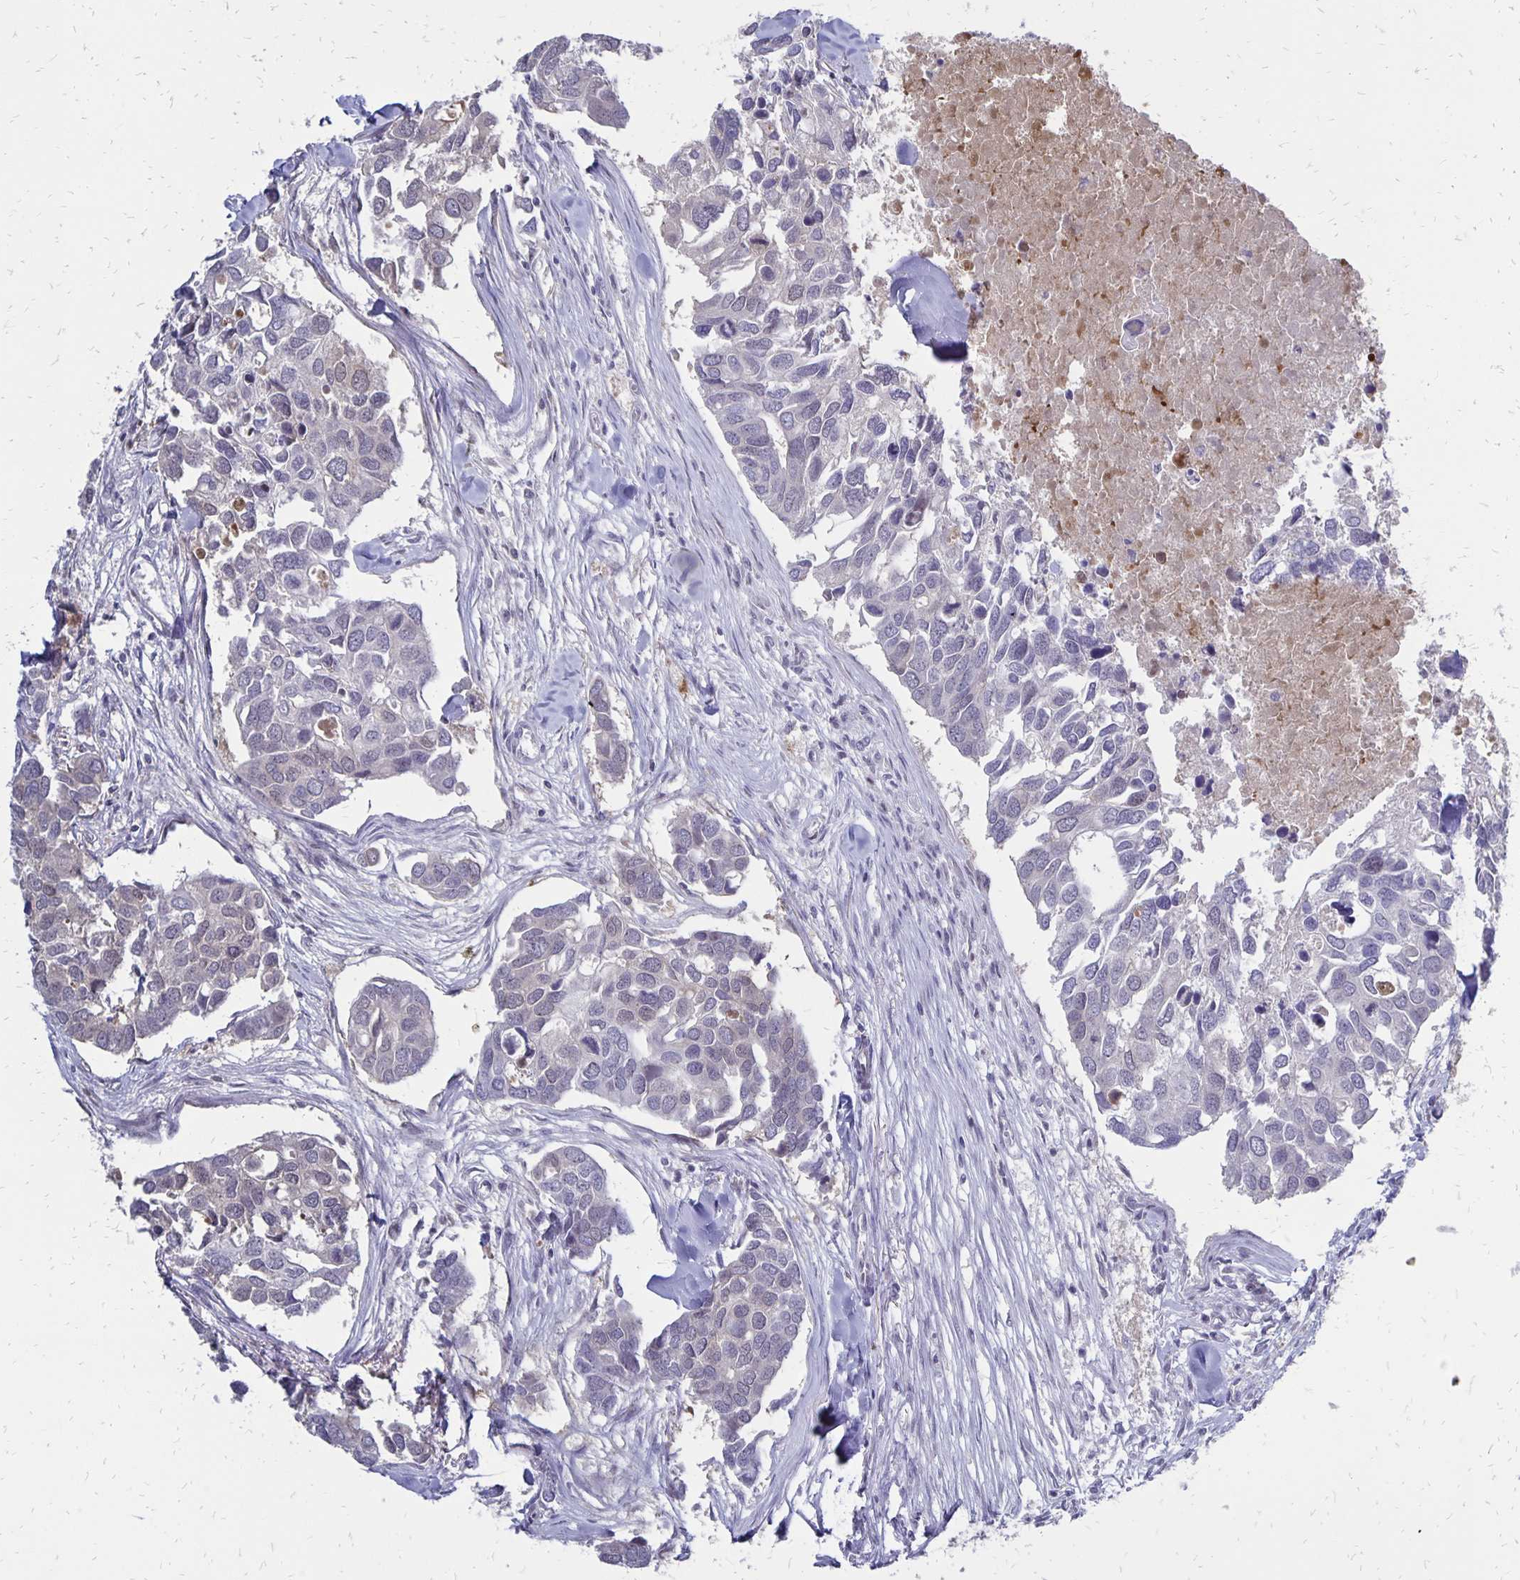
{"staining": {"intensity": "negative", "quantity": "none", "location": "none"}, "tissue": "breast cancer", "cell_type": "Tumor cells", "image_type": "cancer", "snomed": [{"axis": "morphology", "description": "Duct carcinoma"}, {"axis": "topography", "description": "Breast"}], "caption": "DAB (3,3'-diaminobenzidine) immunohistochemical staining of human breast cancer exhibits no significant expression in tumor cells.", "gene": "DCK", "patient": {"sex": "female", "age": 83}}